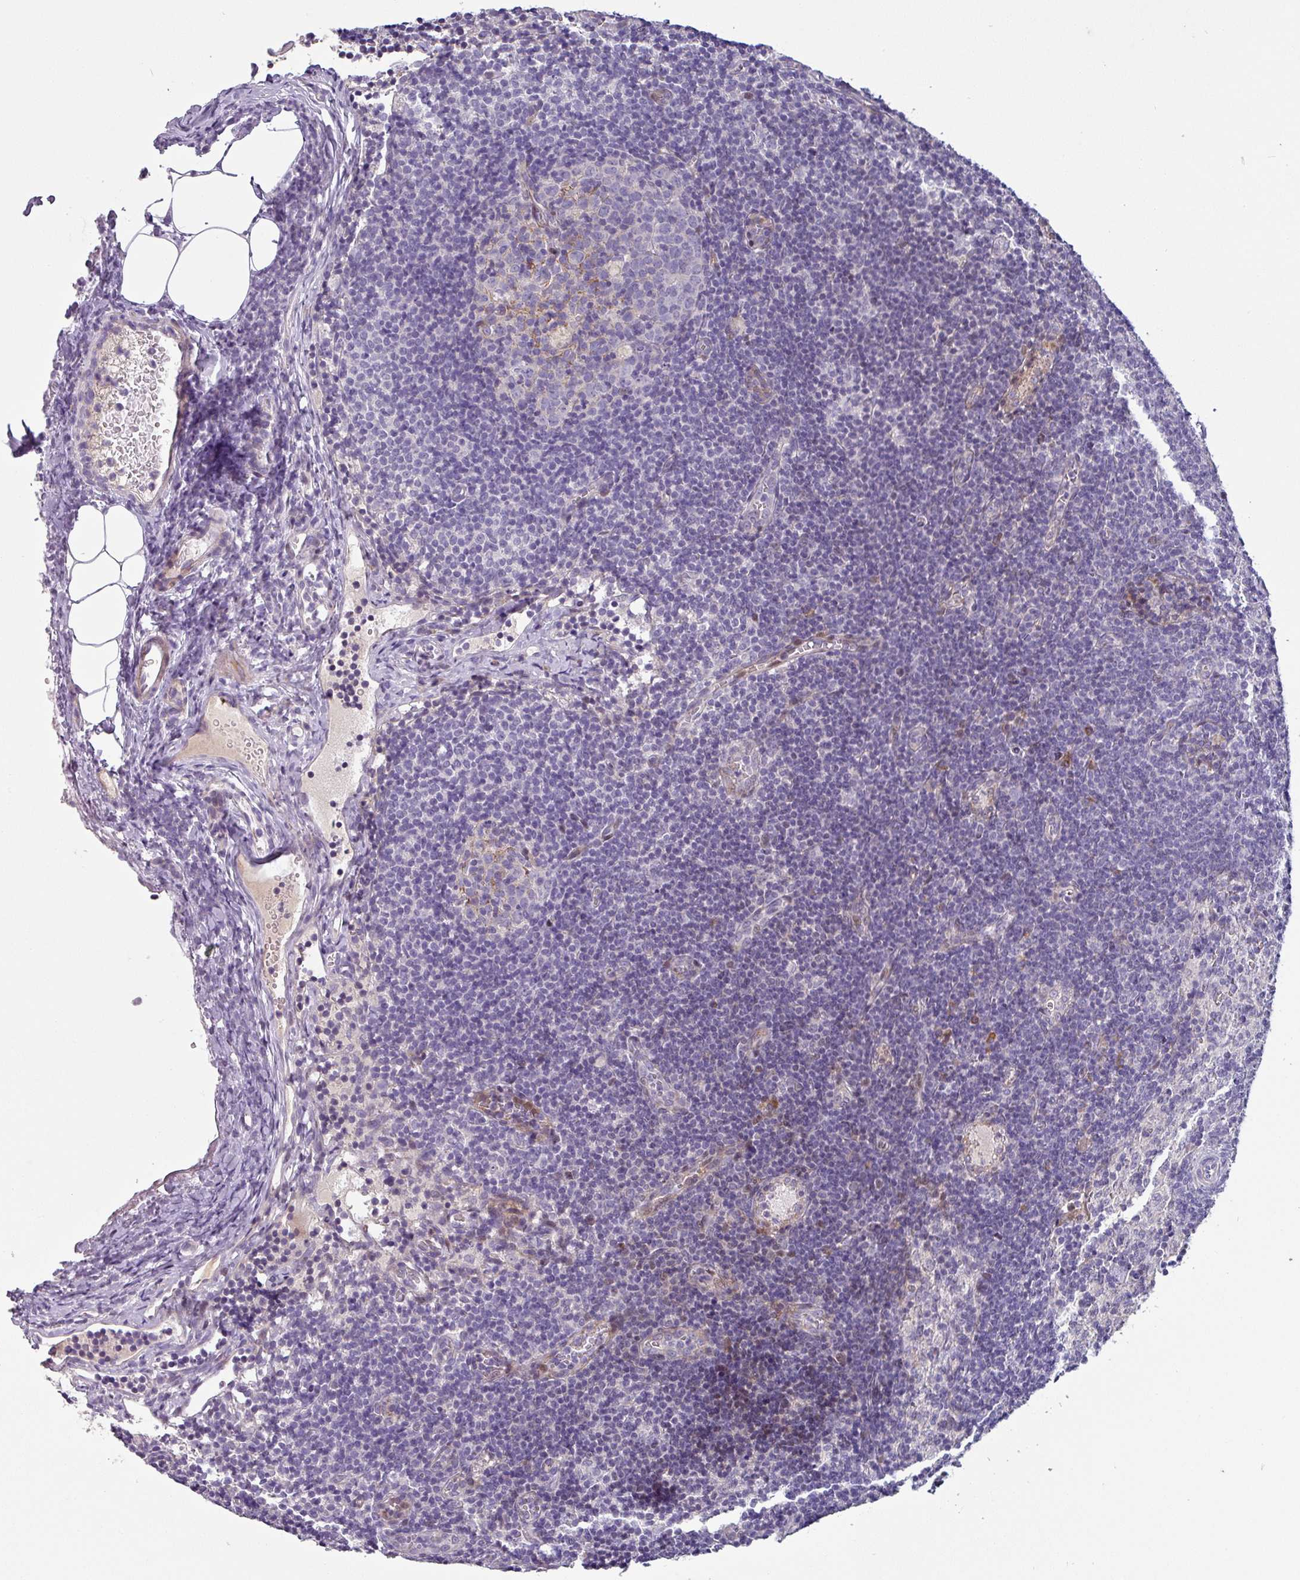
{"staining": {"intensity": "negative", "quantity": "none", "location": "none"}, "tissue": "lymph node", "cell_type": "Germinal center cells", "image_type": "normal", "snomed": [{"axis": "morphology", "description": "Normal tissue, NOS"}, {"axis": "topography", "description": "Lymph node"}], "caption": "DAB immunohistochemical staining of normal lymph node exhibits no significant expression in germinal center cells. Brightfield microscopy of immunohistochemistry (IHC) stained with DAB (3,3'-diaminobenzidine) (brown) and hematoxylin (blue), captured at high magnification.", "gene": "KLHL3", "patient": {"sex": "female", "age": 37}}